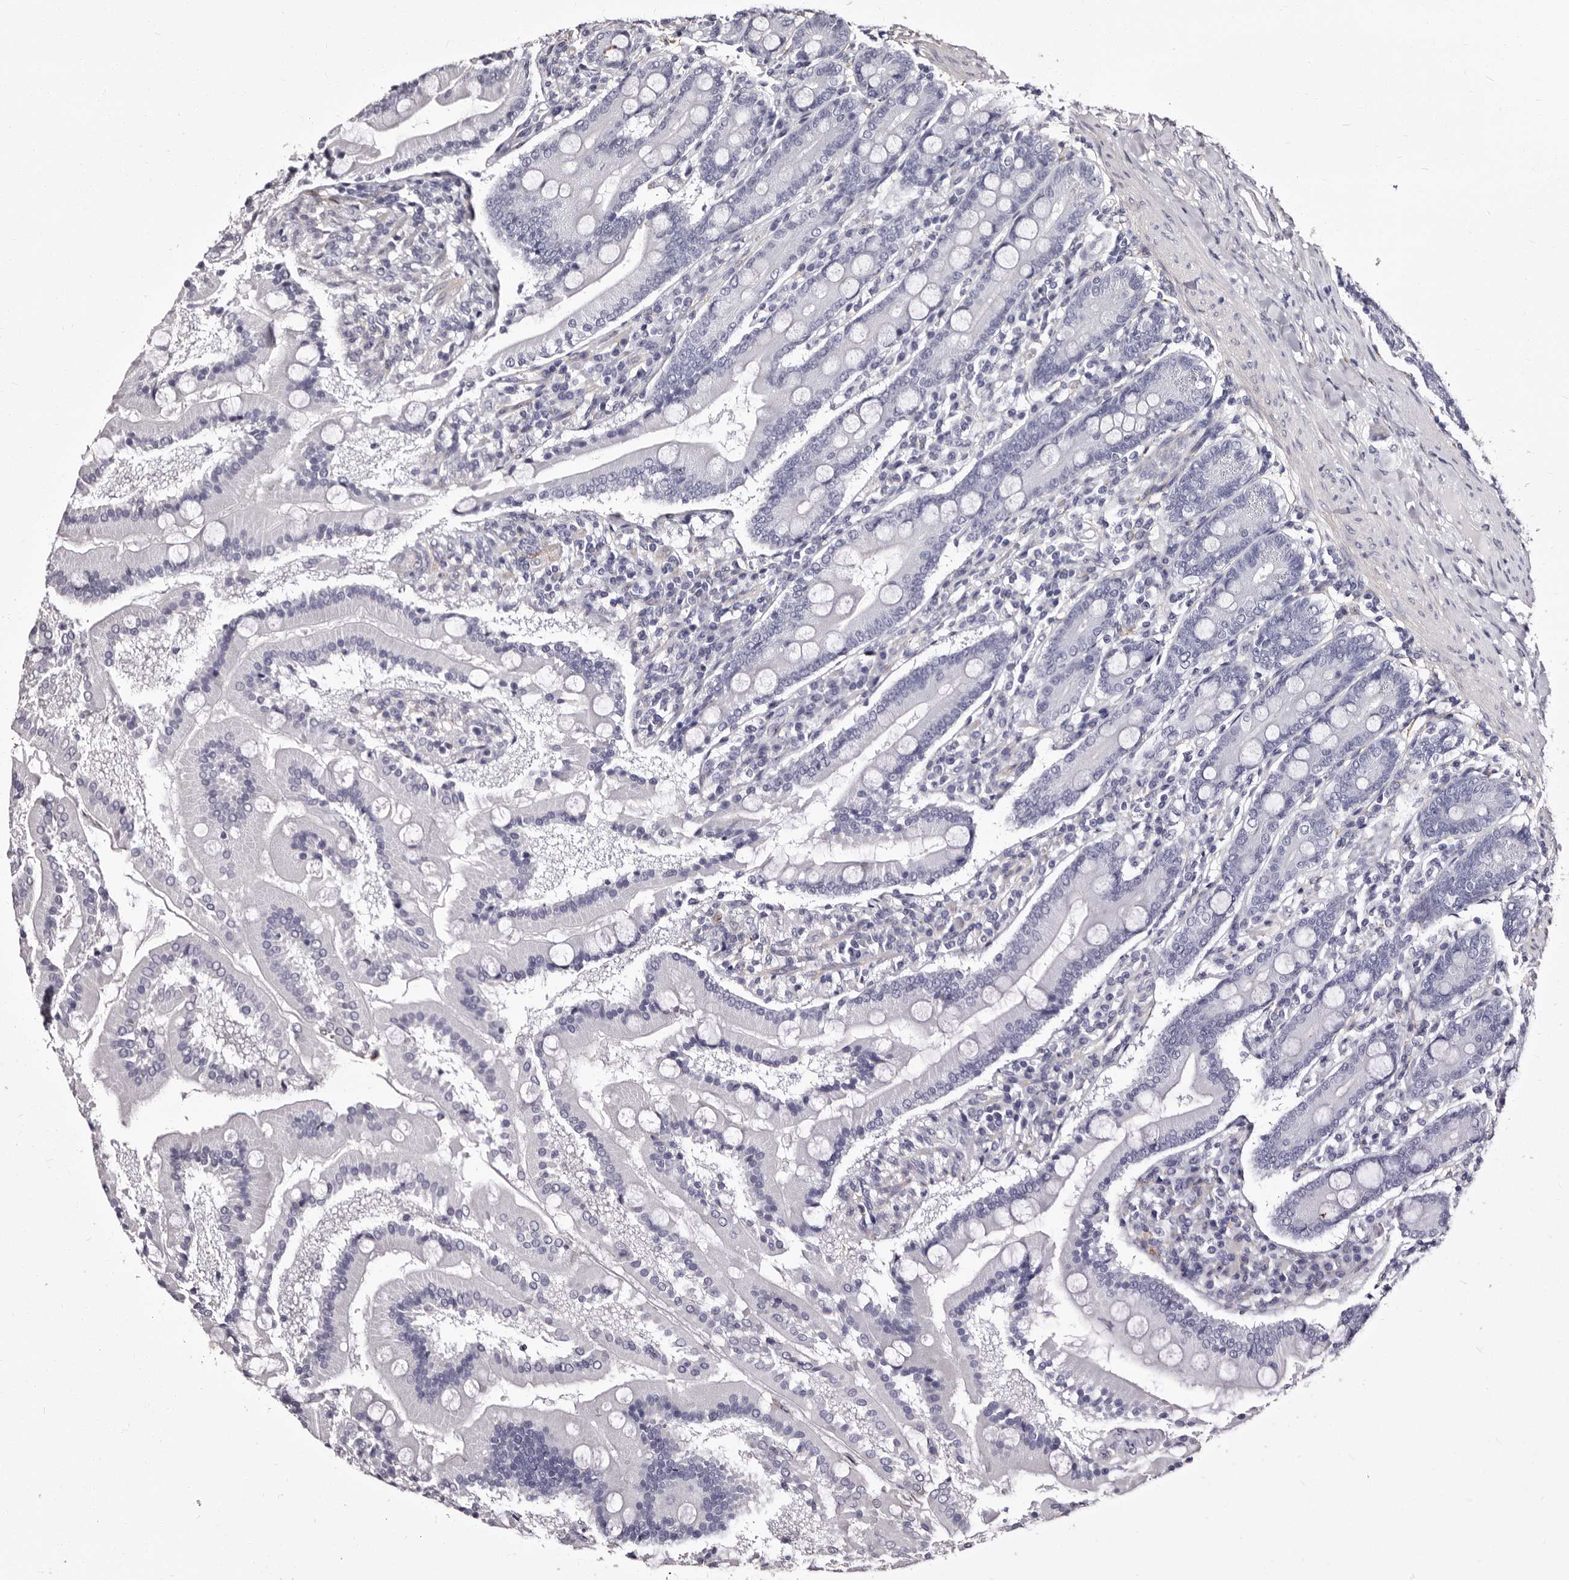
{"staining": {"intensity": "negative", "quantity": "none", "location": "none"}, "tissue": "duodenum", "cell_type": "Glandular cells", "image_type": "normal", "snomed": [{"axis": "morphology", "description": "Normal tissue, NOS"}, {"axis": "topography", "description": "Duodenum"}], "caption": "High magnification brightfield microscopy of benign duodenum stained with DAB (3,3'-diaminobenzidine) (brown) and counterstained with hematoxylin (blue): glandular cells show no significant positivity. (Brightfield microscopy of DAB (3,3'-diaminobenzidine) immunohistochemistry (IHC) at high magnification).", "gene": "AUNIP", "patient": {"sex": "male", "age": 50}}